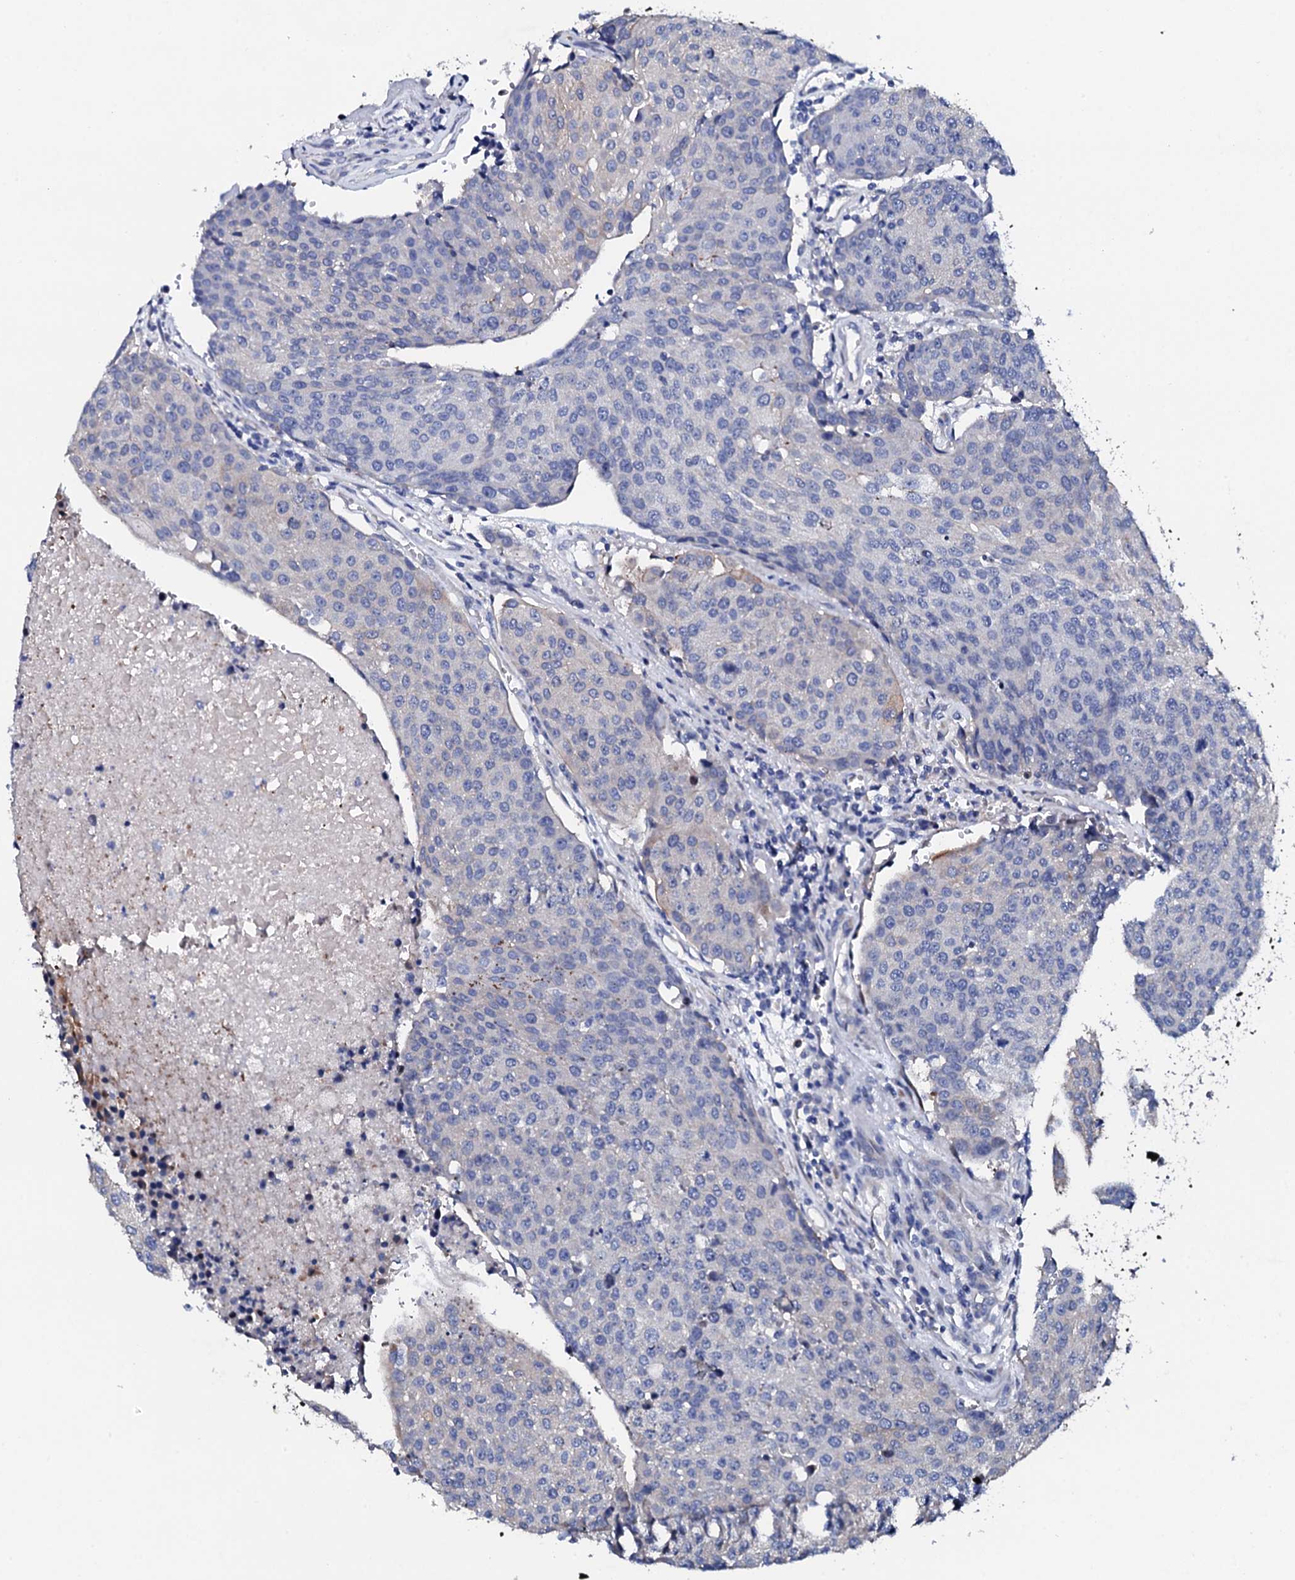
{"staining": {"intensity": "negative", "quantity": "none", "location": "none"}, "tissue": "urothelial cancer", "cell_type": "Tumor cells", "image_type": "cancer", "snomed": [{"axis": "morphology", "description": "Urothelial carcinoma, High grade"}, {"axis": "topography", "description": "Urinary bladder"}], "caption": "A photomicrograph of urothelial cancer stained for a protein reveals no brown staining in tumor cells.", "gene": "TRDN", "patient": {"sex": "female", "age": 85}}